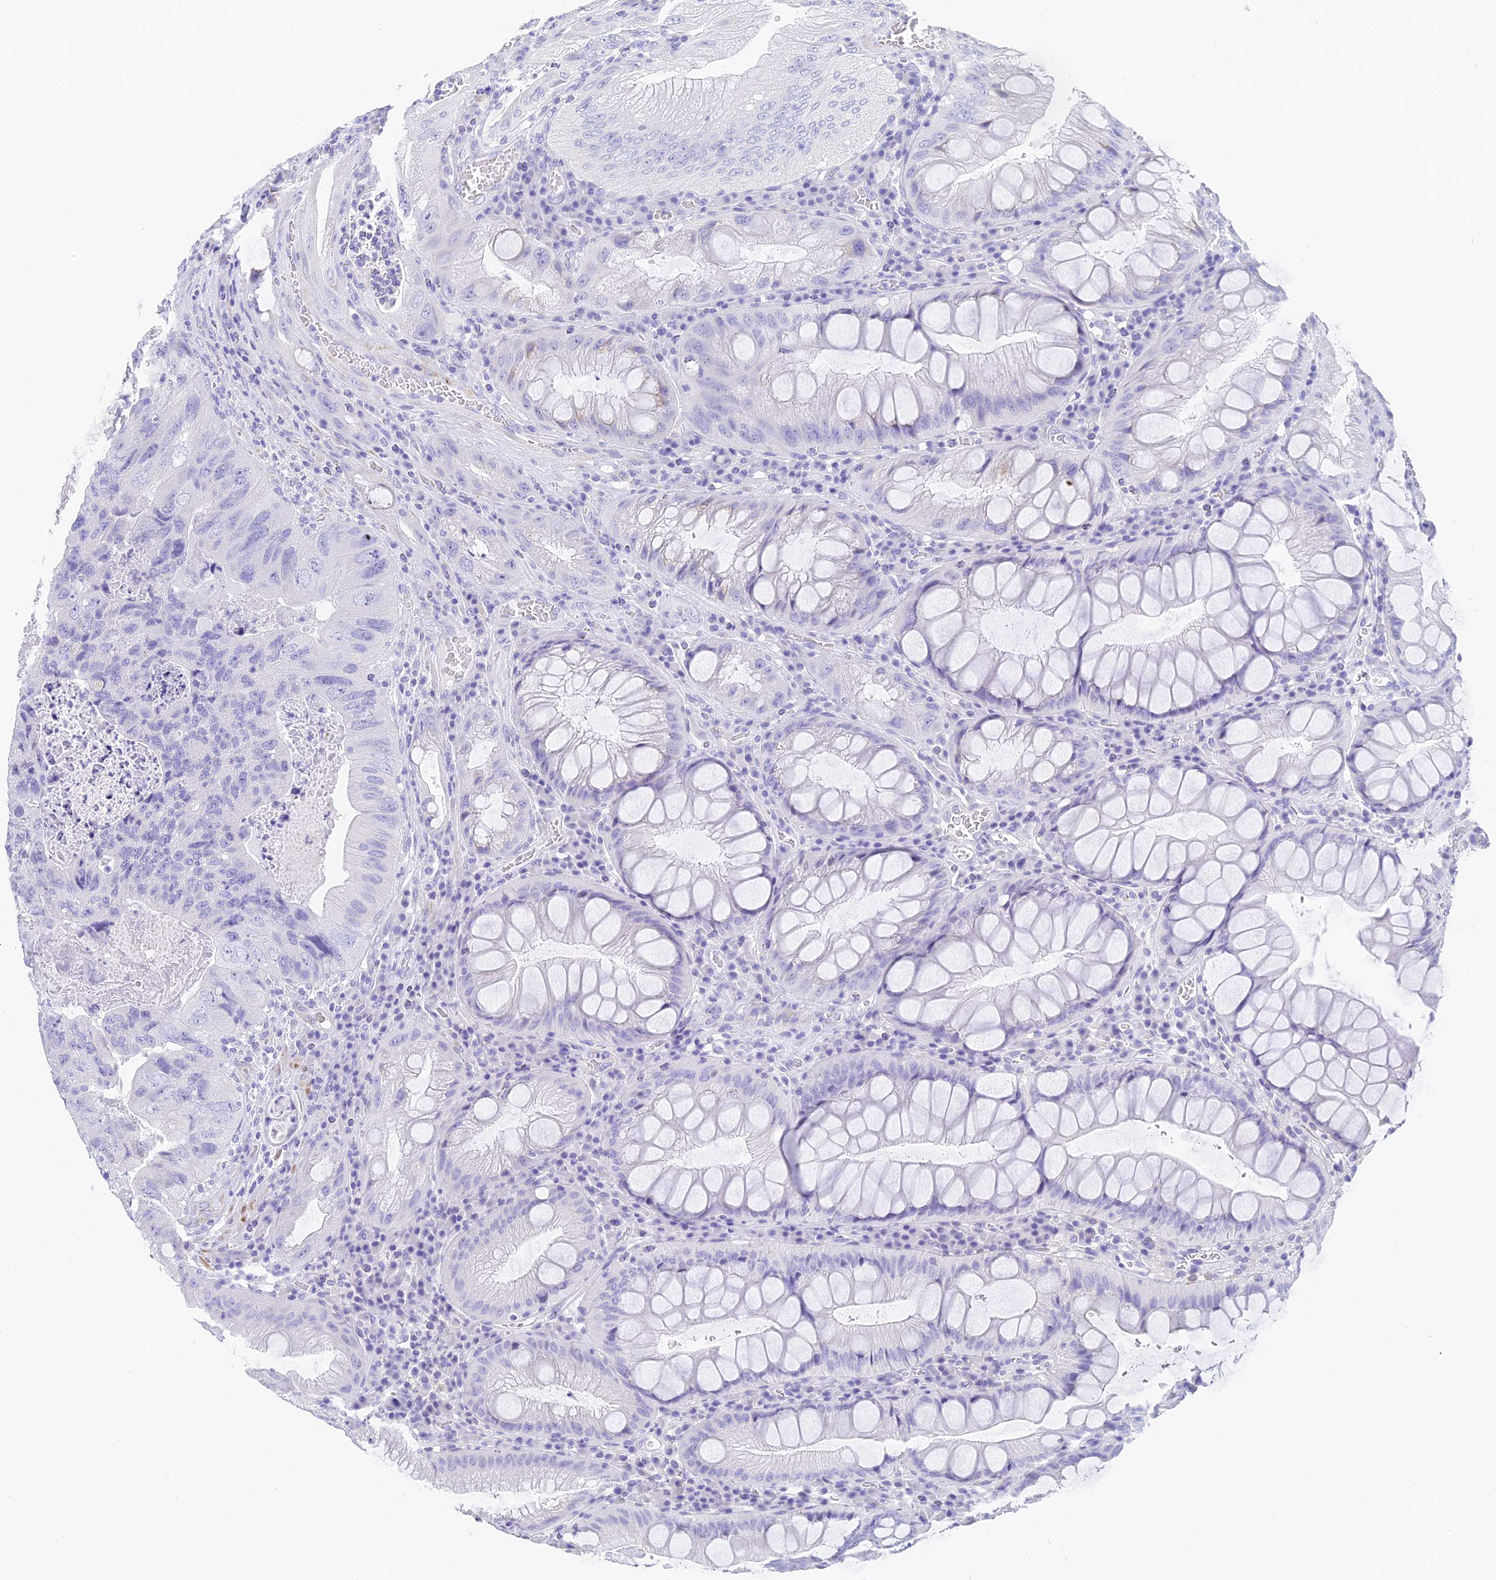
{"staining": {"intensity": "negative", "quantity": "none", "location": "none"}, "tissue": "colorectal cancer", "cell_type": "Tumor cells", "image_type": "cancer", "snomed": [{"axis": "morphology", "description": "Adenocarcinoma, NOS"}, {"axis": "topography", "description": "Rectum"}], "caption": "Histopathology image shows no significant protein expression in tumor cells of adenocarcinoma (colorectal).", "gene": "SLC36A2", "patient": {"sex": "male", "age": 63}}